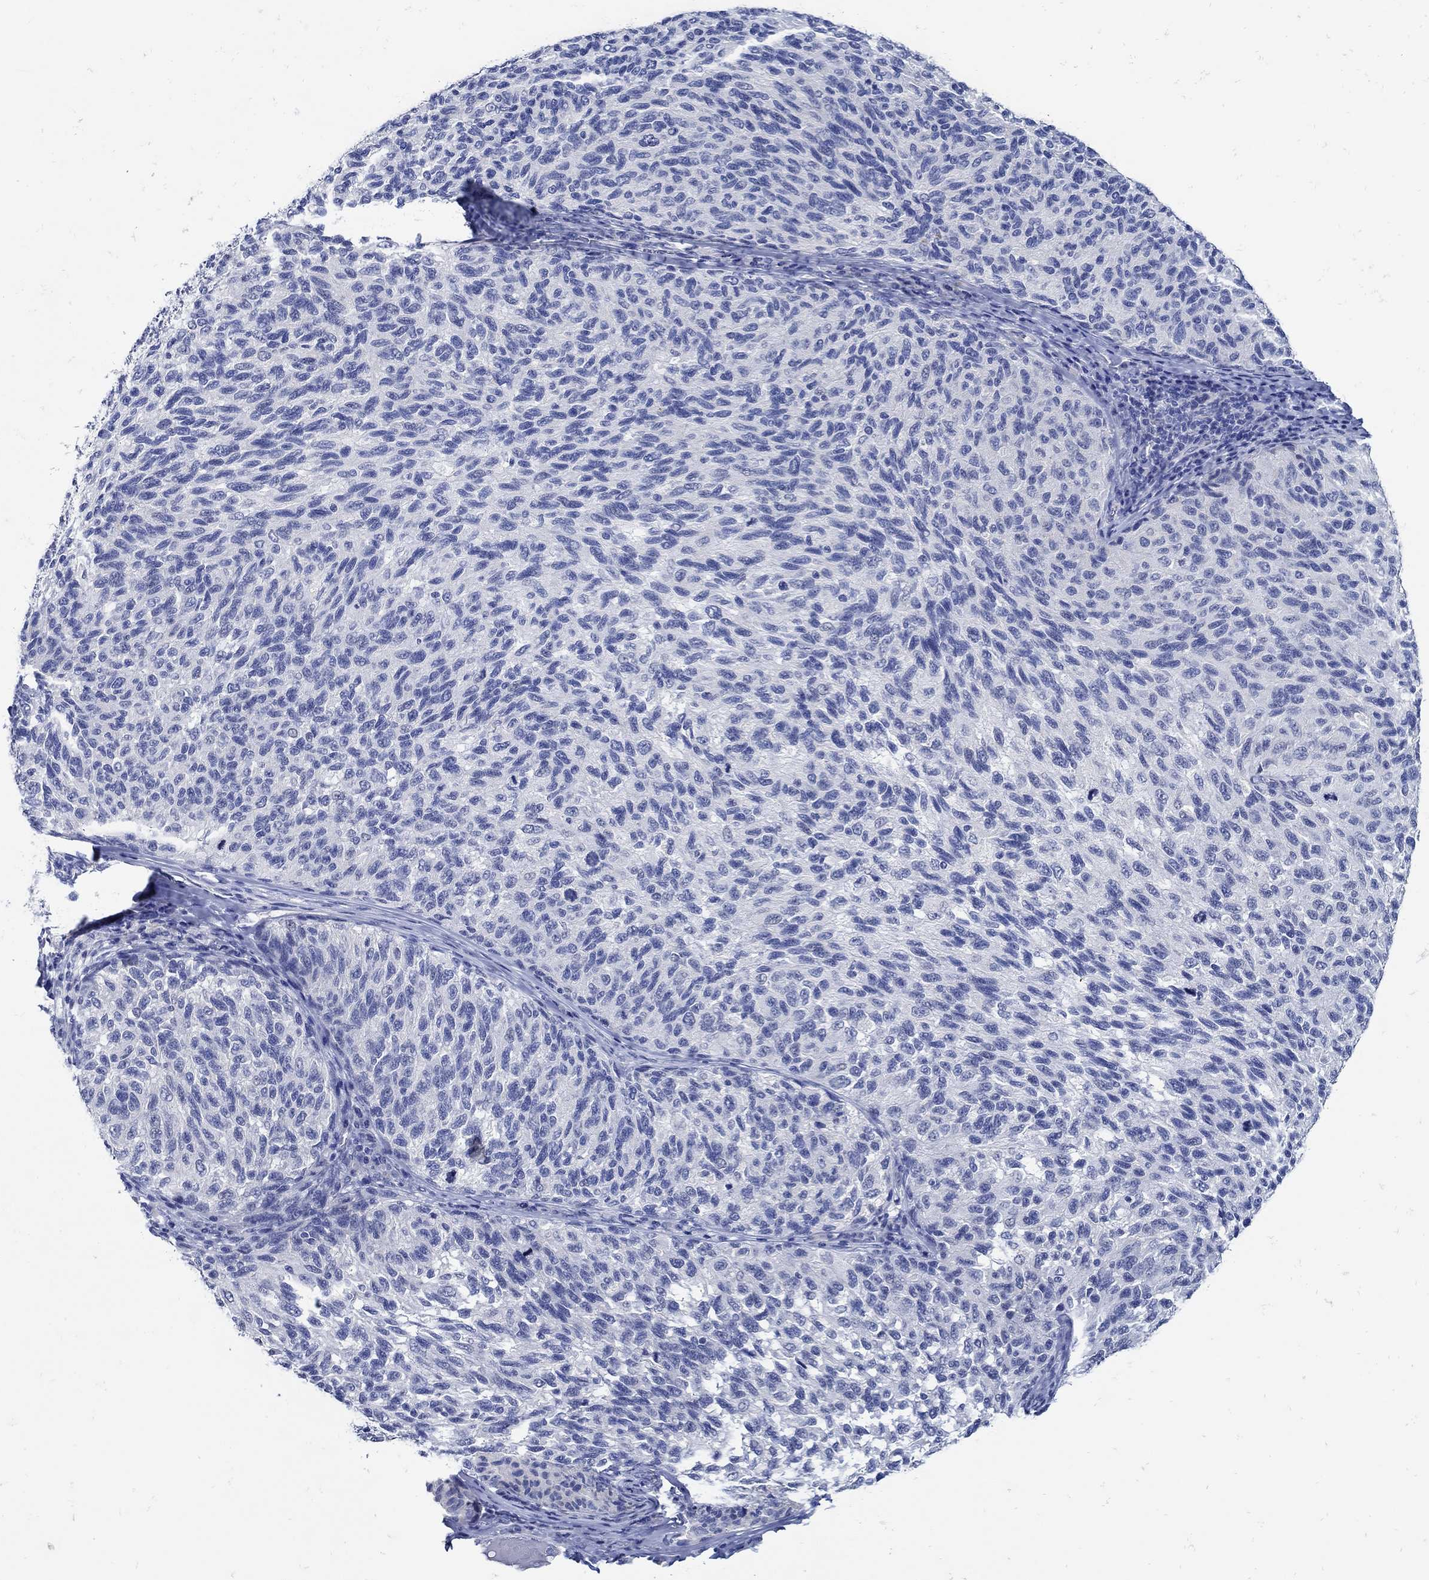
{"staining": {"intensity": "negative", "quantity": "none", "location": "none"}, "tissue": "melanoma", "cell_type": "Tumor cells", "image_type": "cancer", "snomed": [{"axis": "morphology", "description": "Malignant melanoma, NOS"}, {"axis": "topography", "description": "Skin"}], "caption": "Immunohistochemistry (IHC) photomicrograph of neoplastic tissue: melanoma stained with DAB reveals no significant protein positivity in tumor cells. (Brightfield microscopy of DAB (3,3'-diaminobenzidine) immunohistochemistry (IHC) at high magnification).", "gene": "NOS1", "patient": {"sex": "female", "age": 73}}